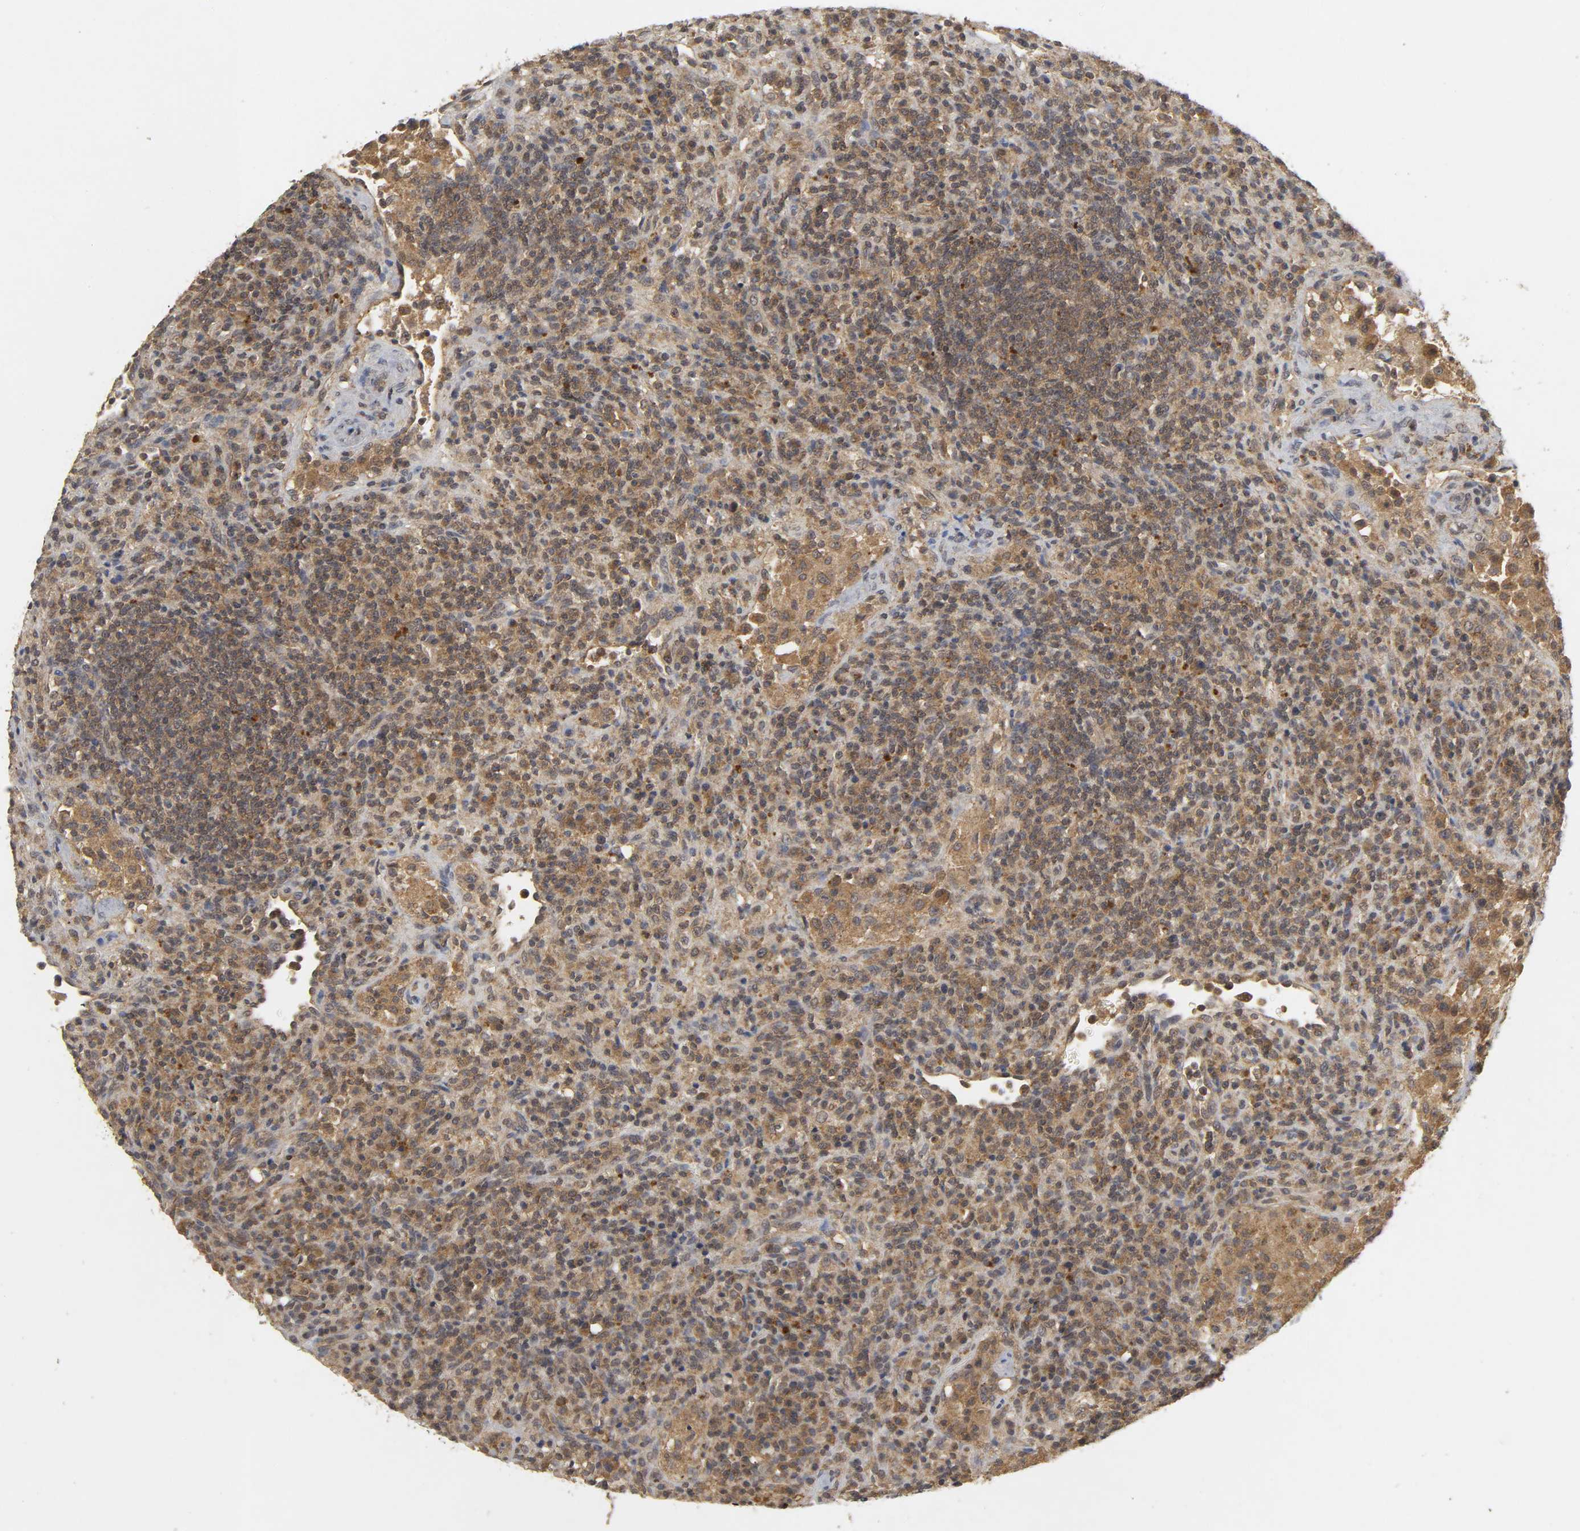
{"staining": {"intensity": "moderate", "quantity": ">75%", "location": "cytoplasmic/membranous"}, "tissue": "lymphoma", "cell_type": "Tumor cells", "image_type": "cancer", "snomed": [{"axis": "morphology", "description": "Hodgkin's disease, NOS"}, {"axis": "topography", "description": "Lymph node"}], "caption": "Hodgkin's disease tissue demonstrates moderate cytoplasmic/membranous expression in about >75% of tumor cells", "gene": "TRAF6", "patient": {"sex": "male", "age": 65}}